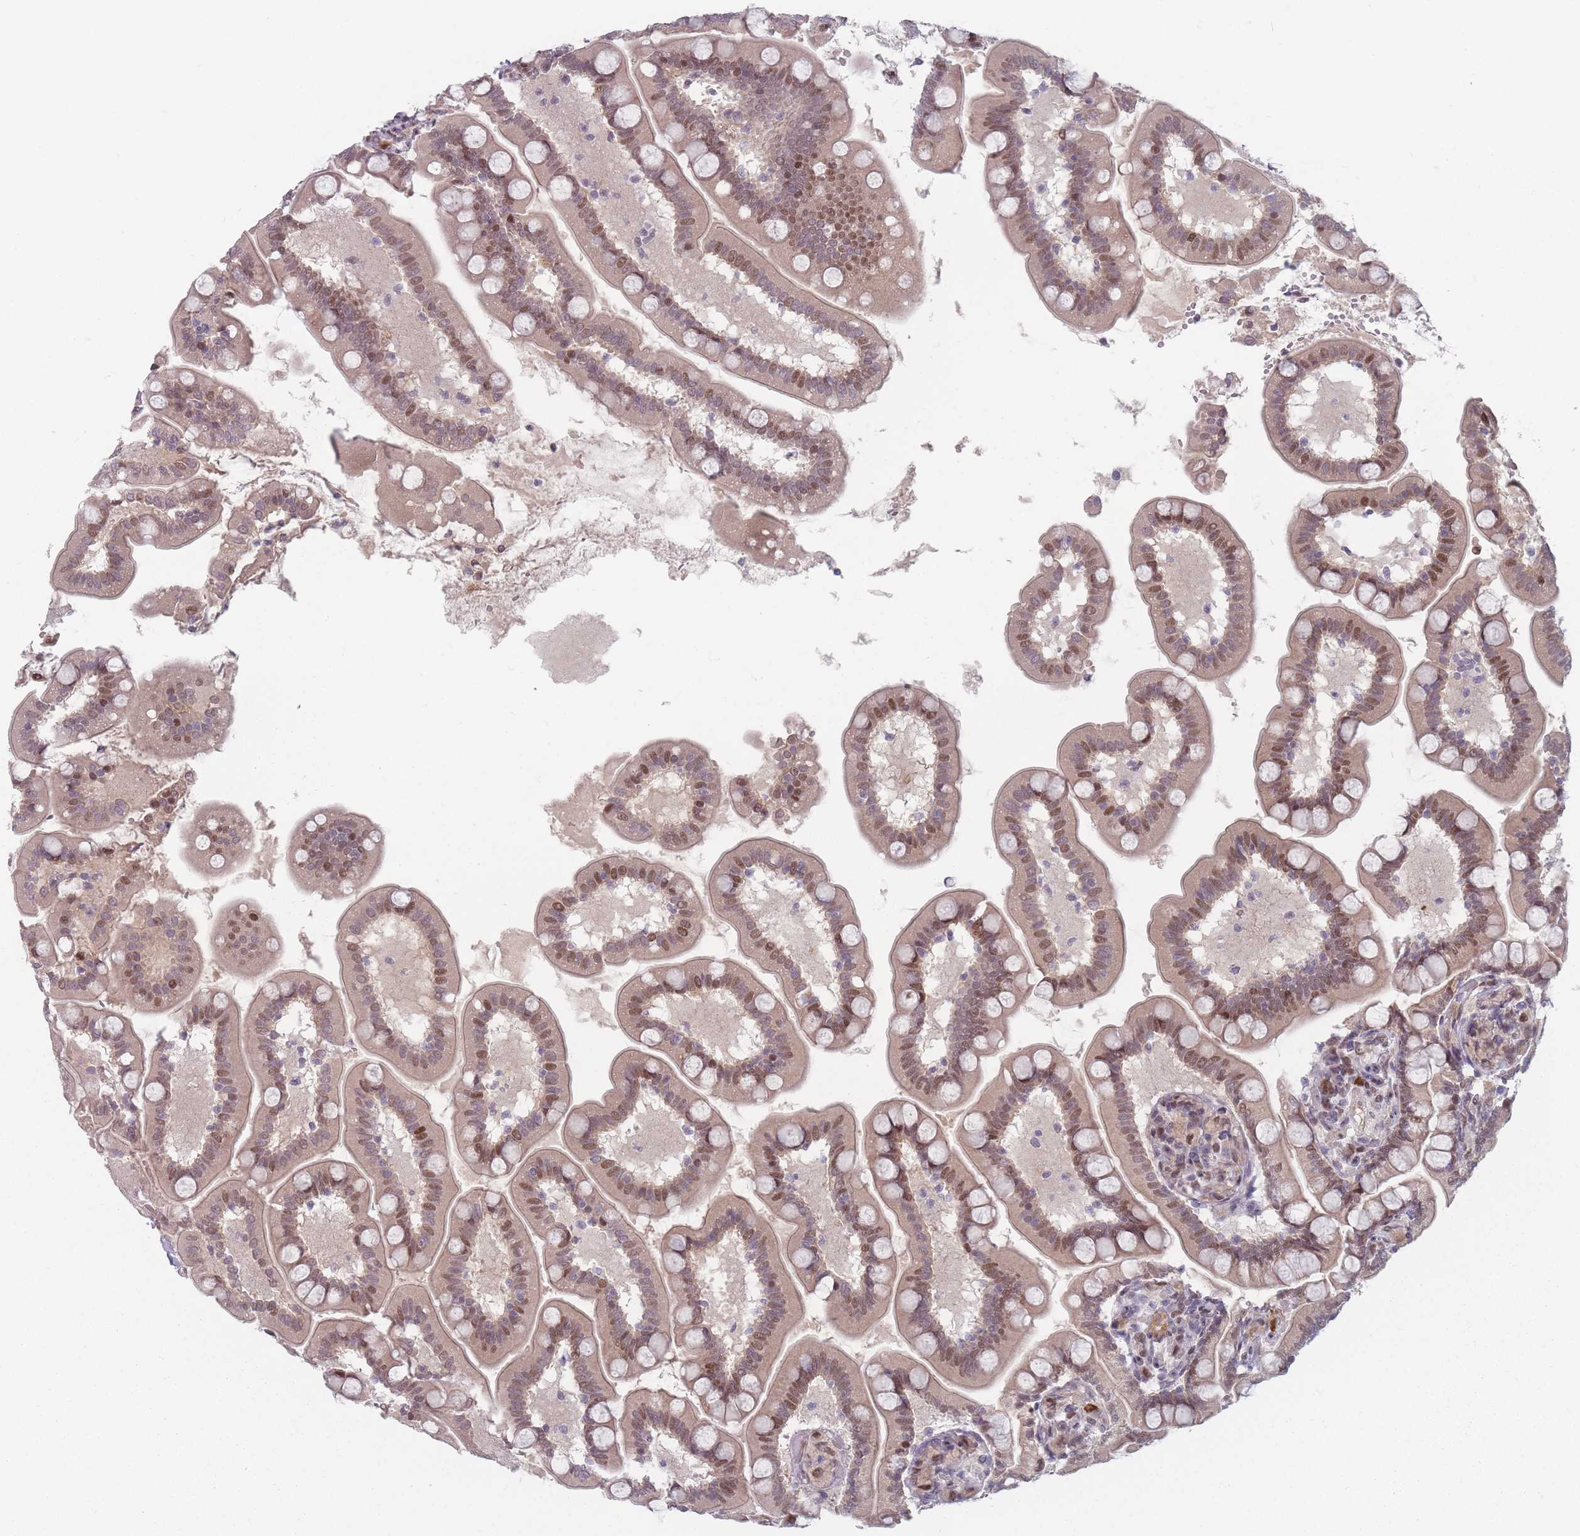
{"staining": {"intensity": "moderate", "quantity": "25%-75%", "location": "nuclear"}, "tissue": "small intestine", "cell_type": "Glandular cells", "image_type": "normal", "snomed": [{"axis": "morphology", "description": "Normal tissue, NOS"}, {"axis": "topography", "description": "Small intestine"}], "caption": "DAB immunohistochemical staining of benign small intestine reveals moderate nuclear protein positivity in approximately 25%-75% of glandular cells. (IHC, brightfield microscopy, high magnification).", "gene": "SH3BGRL2", "patient": {"sex": "female", "age": 64}}